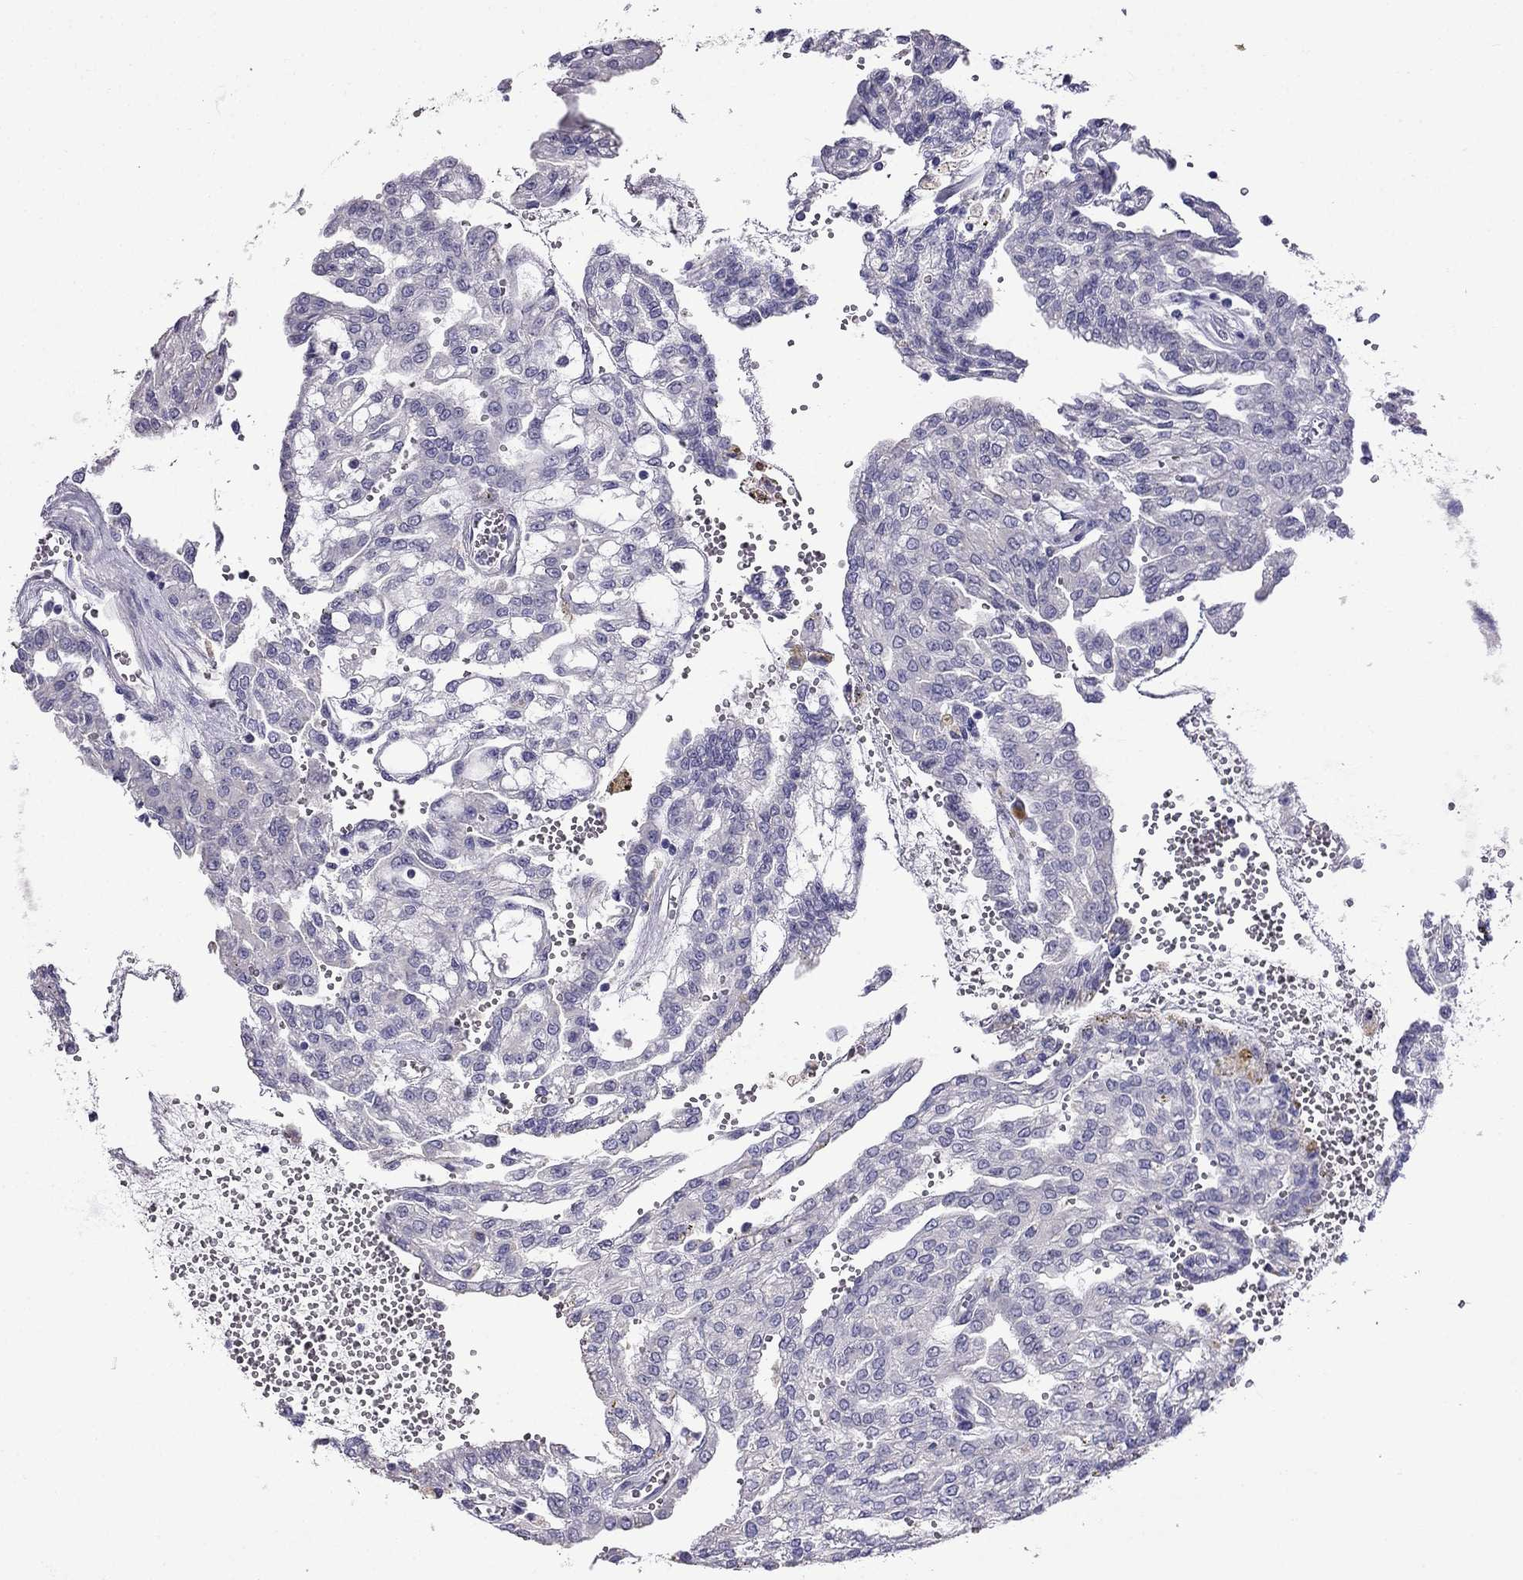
{"staining": {"intensity": "negative", "quantity": "none", "location": "none"}, "tissue": "renal cancer", "cell_type": "Tumor cells", "image_type": "cancer", "snomed": [{"axis": "morphology", "description": "Adenocarcinoma, NOS"}, {"axis": "topography", "description": "Kidney"}], "caption": "Image shows no significant protein expression in tumor cells of renal adenocarcinoma.", "gene": "SCNN1D", "patient": {"sex": "male", "age": 63}}